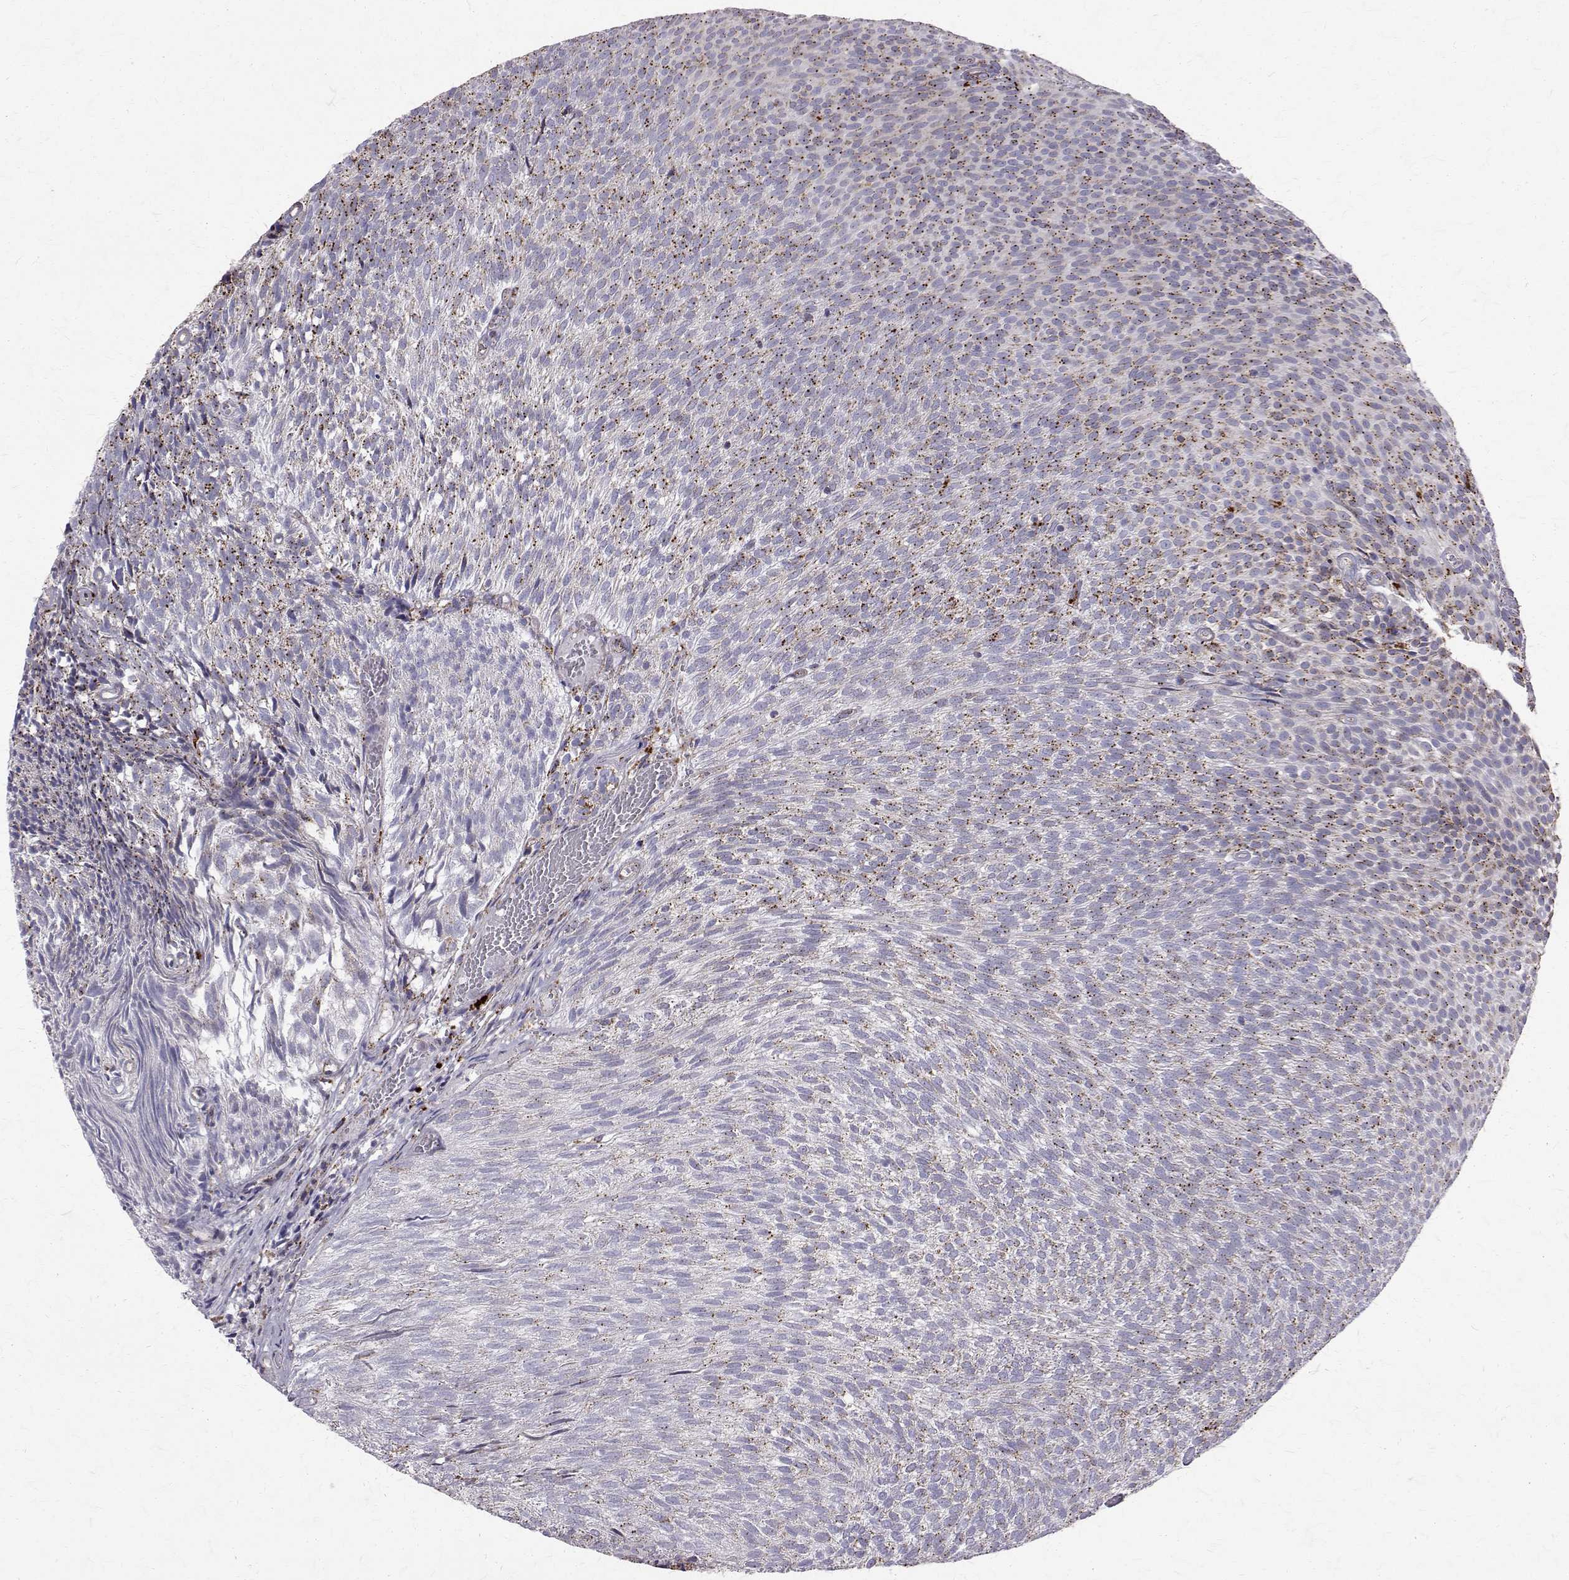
{"staining": {"intensity": "moderate", "quantity": "<25%", "location": "cytoplasmic/membranous"}, "tissue": "urothelial cancer", "cell_type": "Tumor cells", "image_type": "cancer", "snomed": [{"axis": "morphology", "description": "Urothelial carcinoma, Low grade"}, {"axis": "topography", "description": "Urinary bladder"}], "caption": "Immunohistochemical staining of urothelial carcinoma (low-grade) reveals low levels of moderate cytoplasmic/membranous expression in approximately <25% of tumor cells. The protein is shown in brown color, while the nuclei are stained blue.", "gene": "TPP1", "patient": {"sex": "male", "age": 77}}